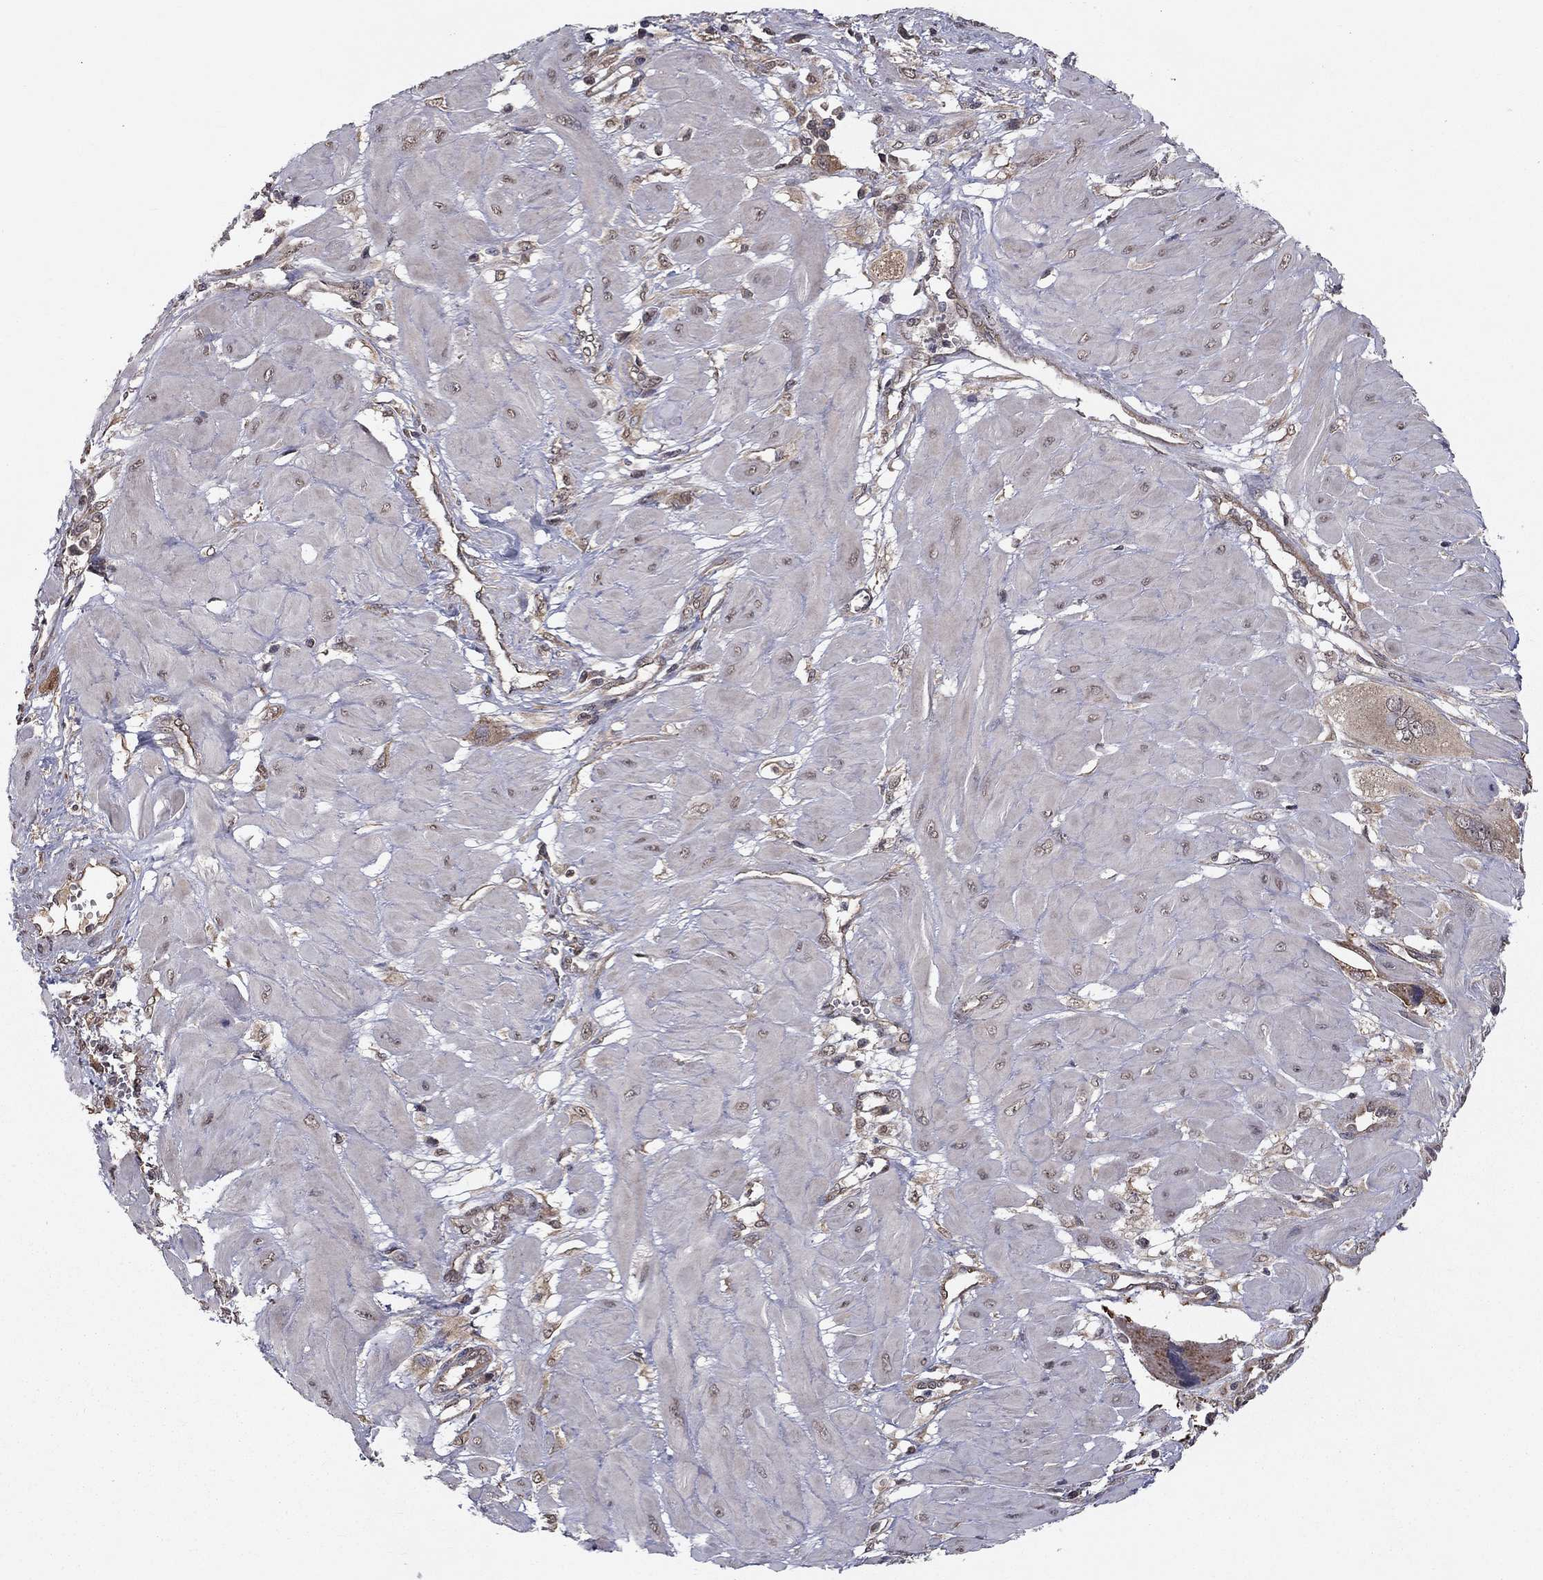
{"staining": {"intensity": "weak", "quantity": "25%-75%", "location": "cytoplasmic/membranous"}, "tissue": "cervical cancer", "cell_type": "Tumor cells", "image_type": "cancer", "snomed": [{"axis": "morphology", "description": "Squamous cell carcinoma, NOS"}, {"axis": "topography", "description": "Cervix"}], "caption": "A photomicrograph of cervical cancer (squamous cell carcinoma) stained for a protein exhibits weak cytoplasmic/membranous brown staining in tumor cells.", "gene": "SLC2A13", "patient": {"sex": "female", "age": 34}}